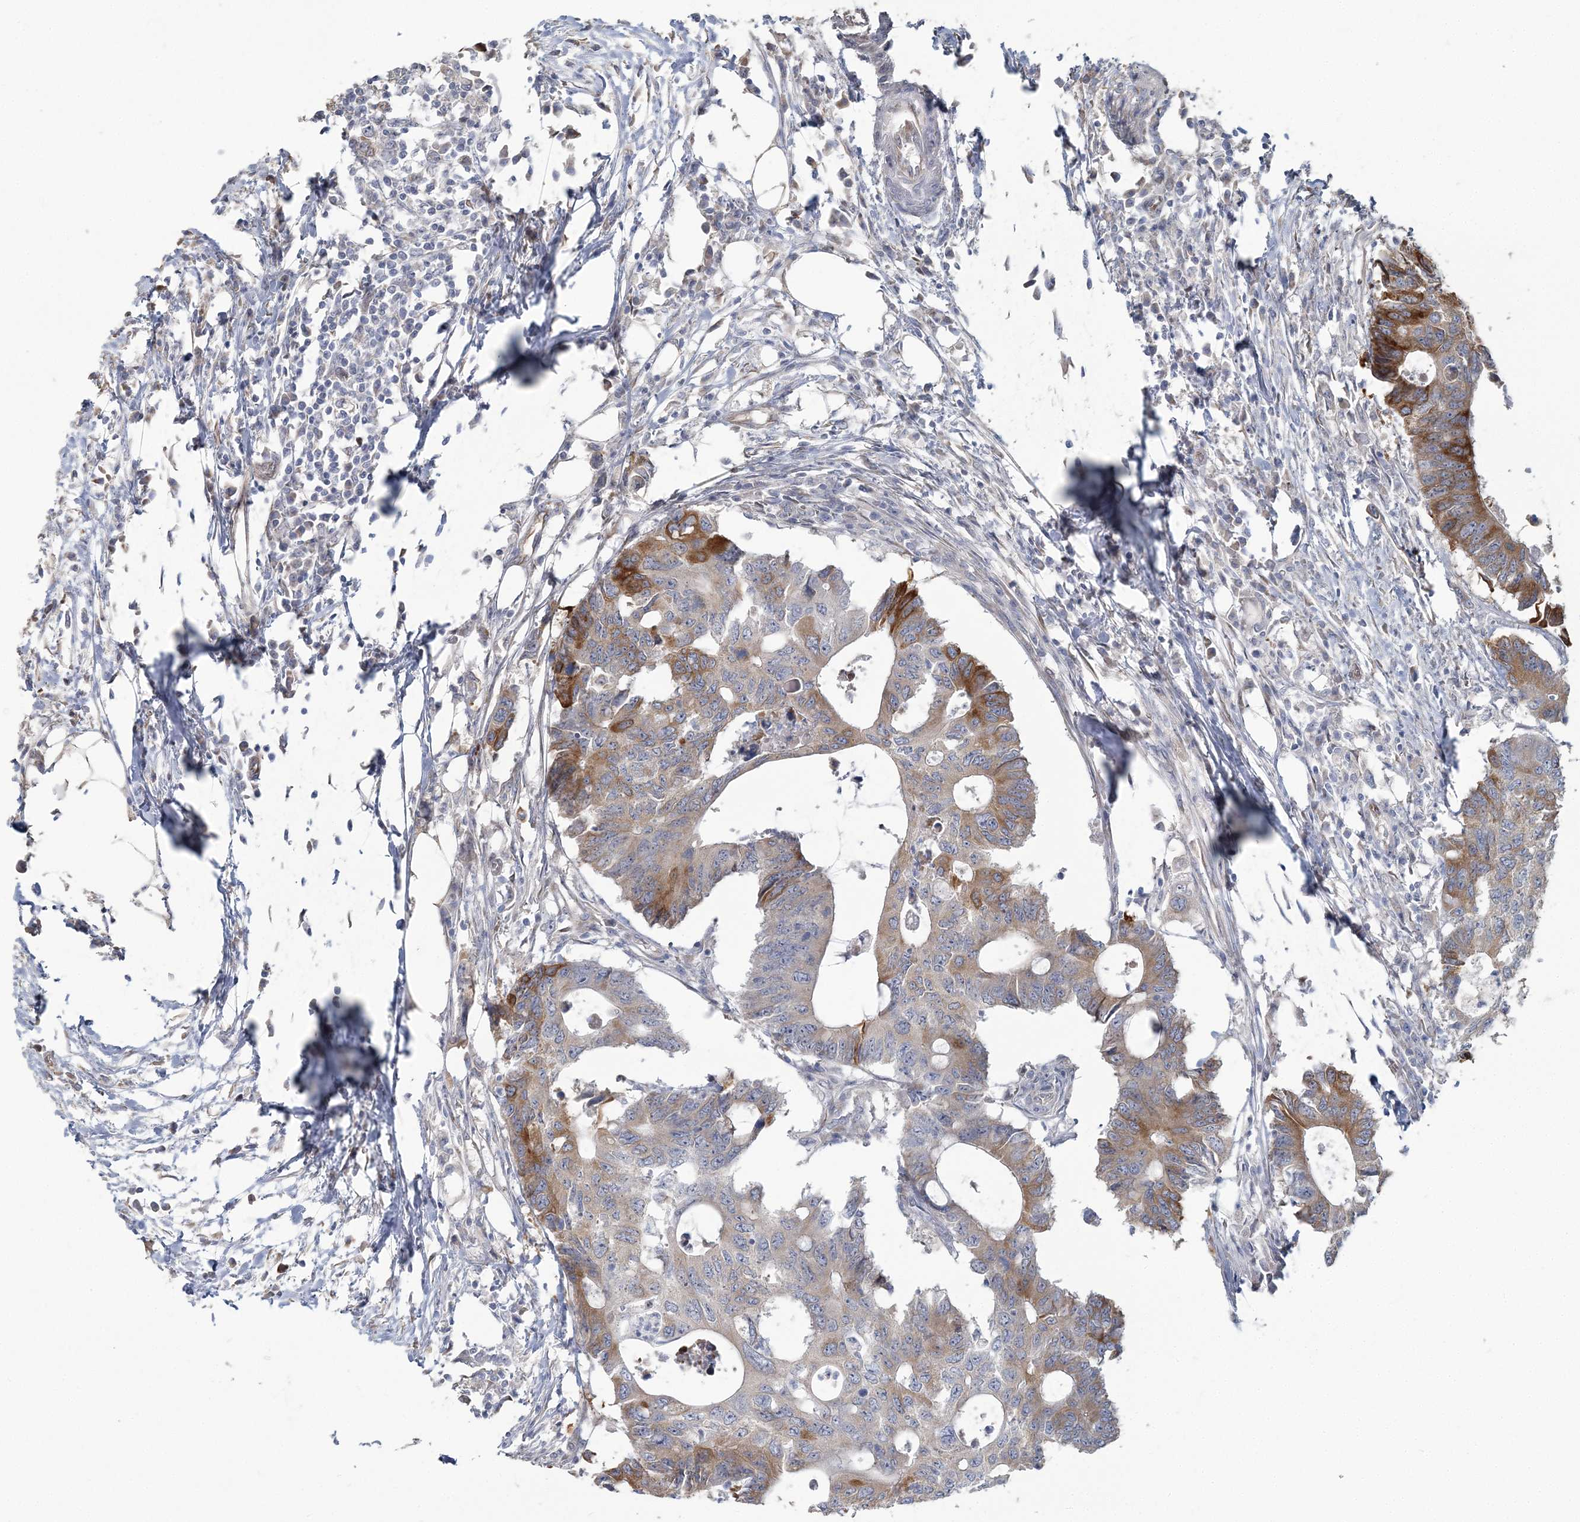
{"staining": {"intensity": "strong", "quantity": "<25%", "location": "cytoplasmic/membranous"}, "tissue": "colorectal cancer", "cell_type": "Tumor cells", "image_type": "cancer", "snomed": [{"axis": "morphology", "description": "Adenocarcinoma, NOS"}, {"axis": "topography", "description": "Colon"}], "caption": "Immunohistochemical staining of human colorectal cancer demonstrates strong cytoplasmic/membranous protein staining in about <25% of tumor cells.", "gene": "CMBL", "patient": {"sex": "male", "age": 71}}